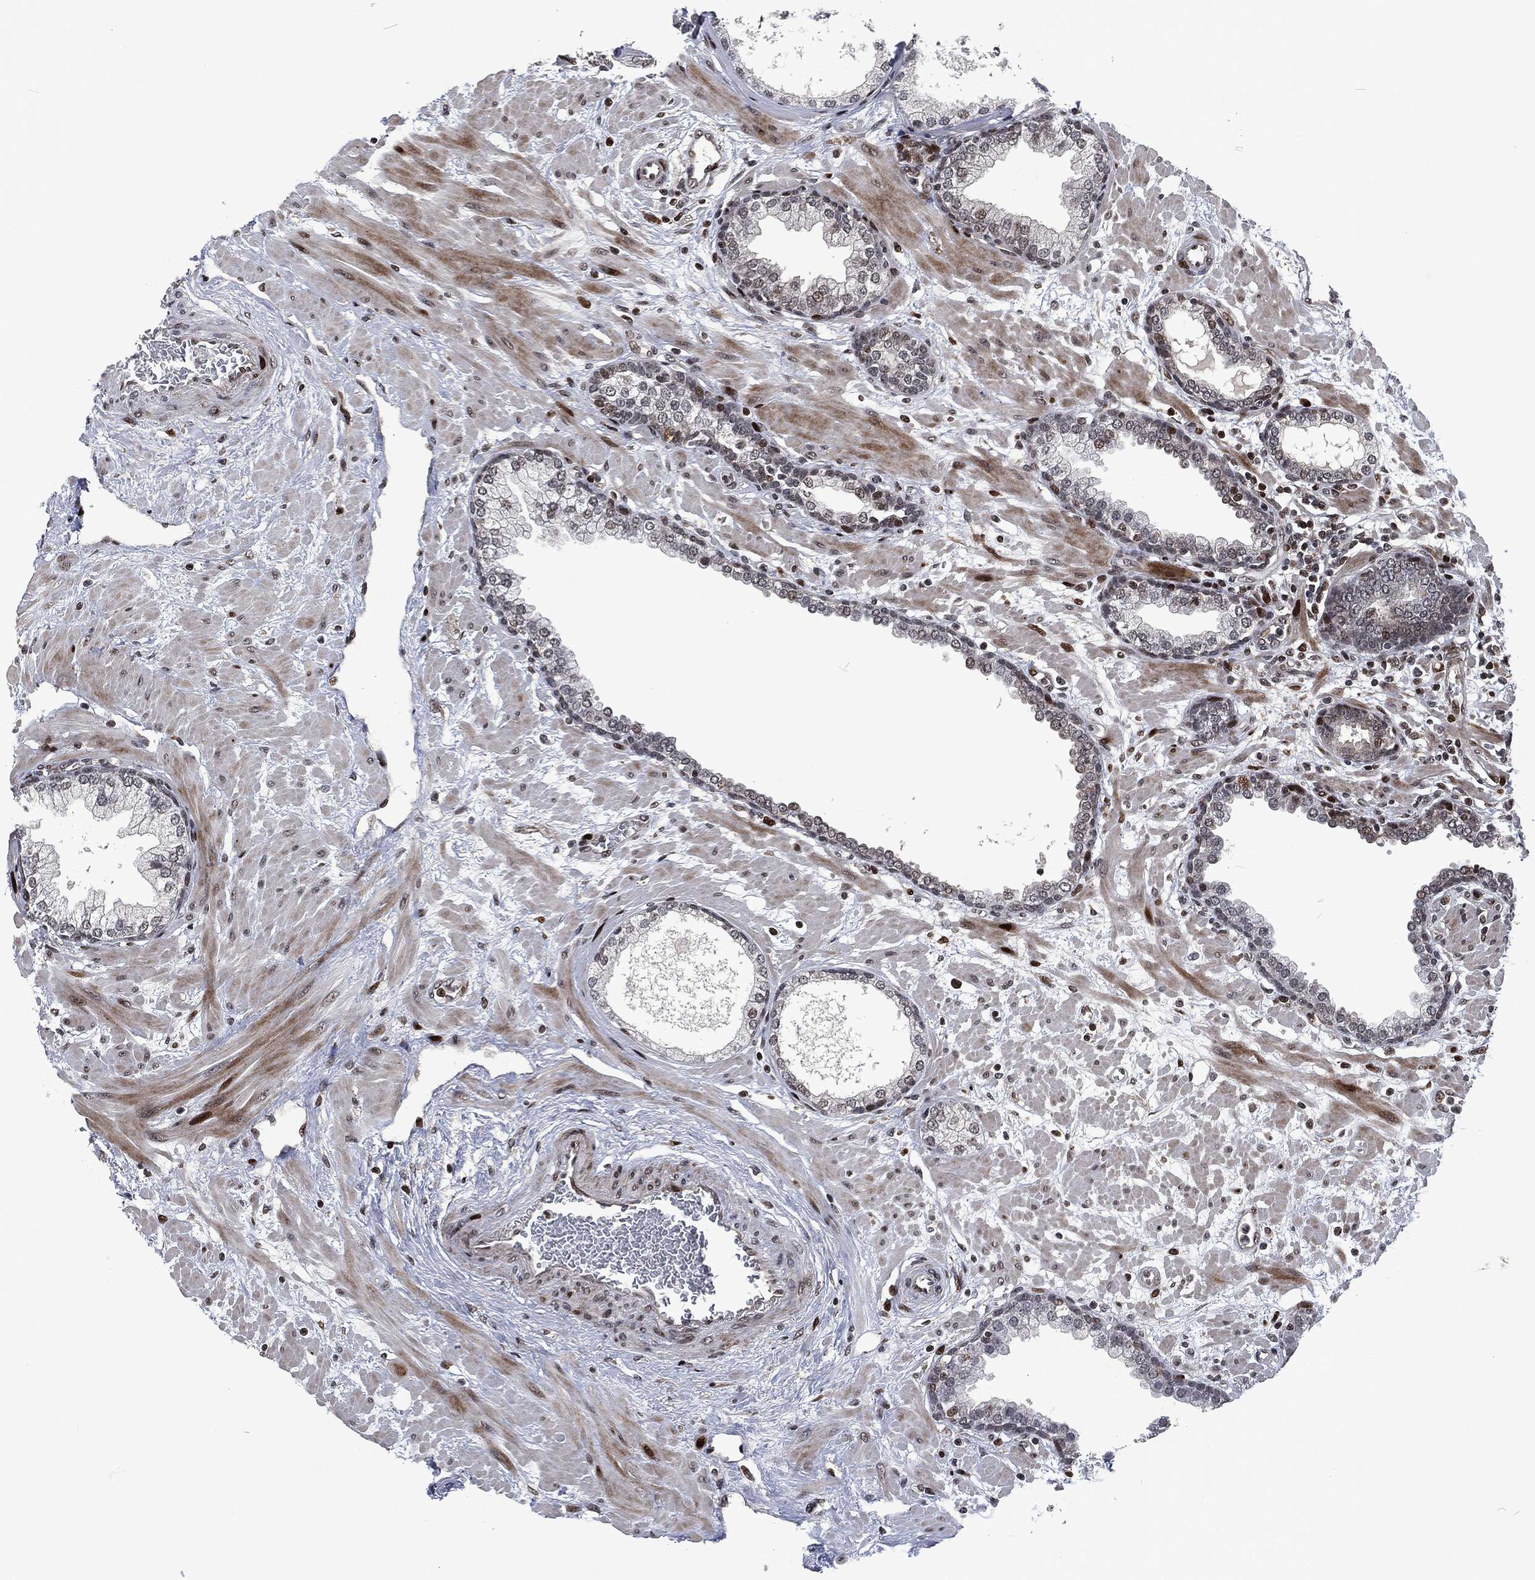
{"staining": {"intensity": "moderate", "quantity": "<25%", "location": "nuclear"}, "tissue": "prostate", "cell_type": "Glandular cells", "image_type": "normal", "snomed": [{"axis": "morphology", "description": "Normal tissue, NOS"}, {"axis": "topography", "description": "Prostate"}], "caption": "A low amount of moderate nuclear staining is identified in about <25% of glandular cells in benign prostate.", "gene": "EGFR", "patient": {"sex": "male", "age": 63}}